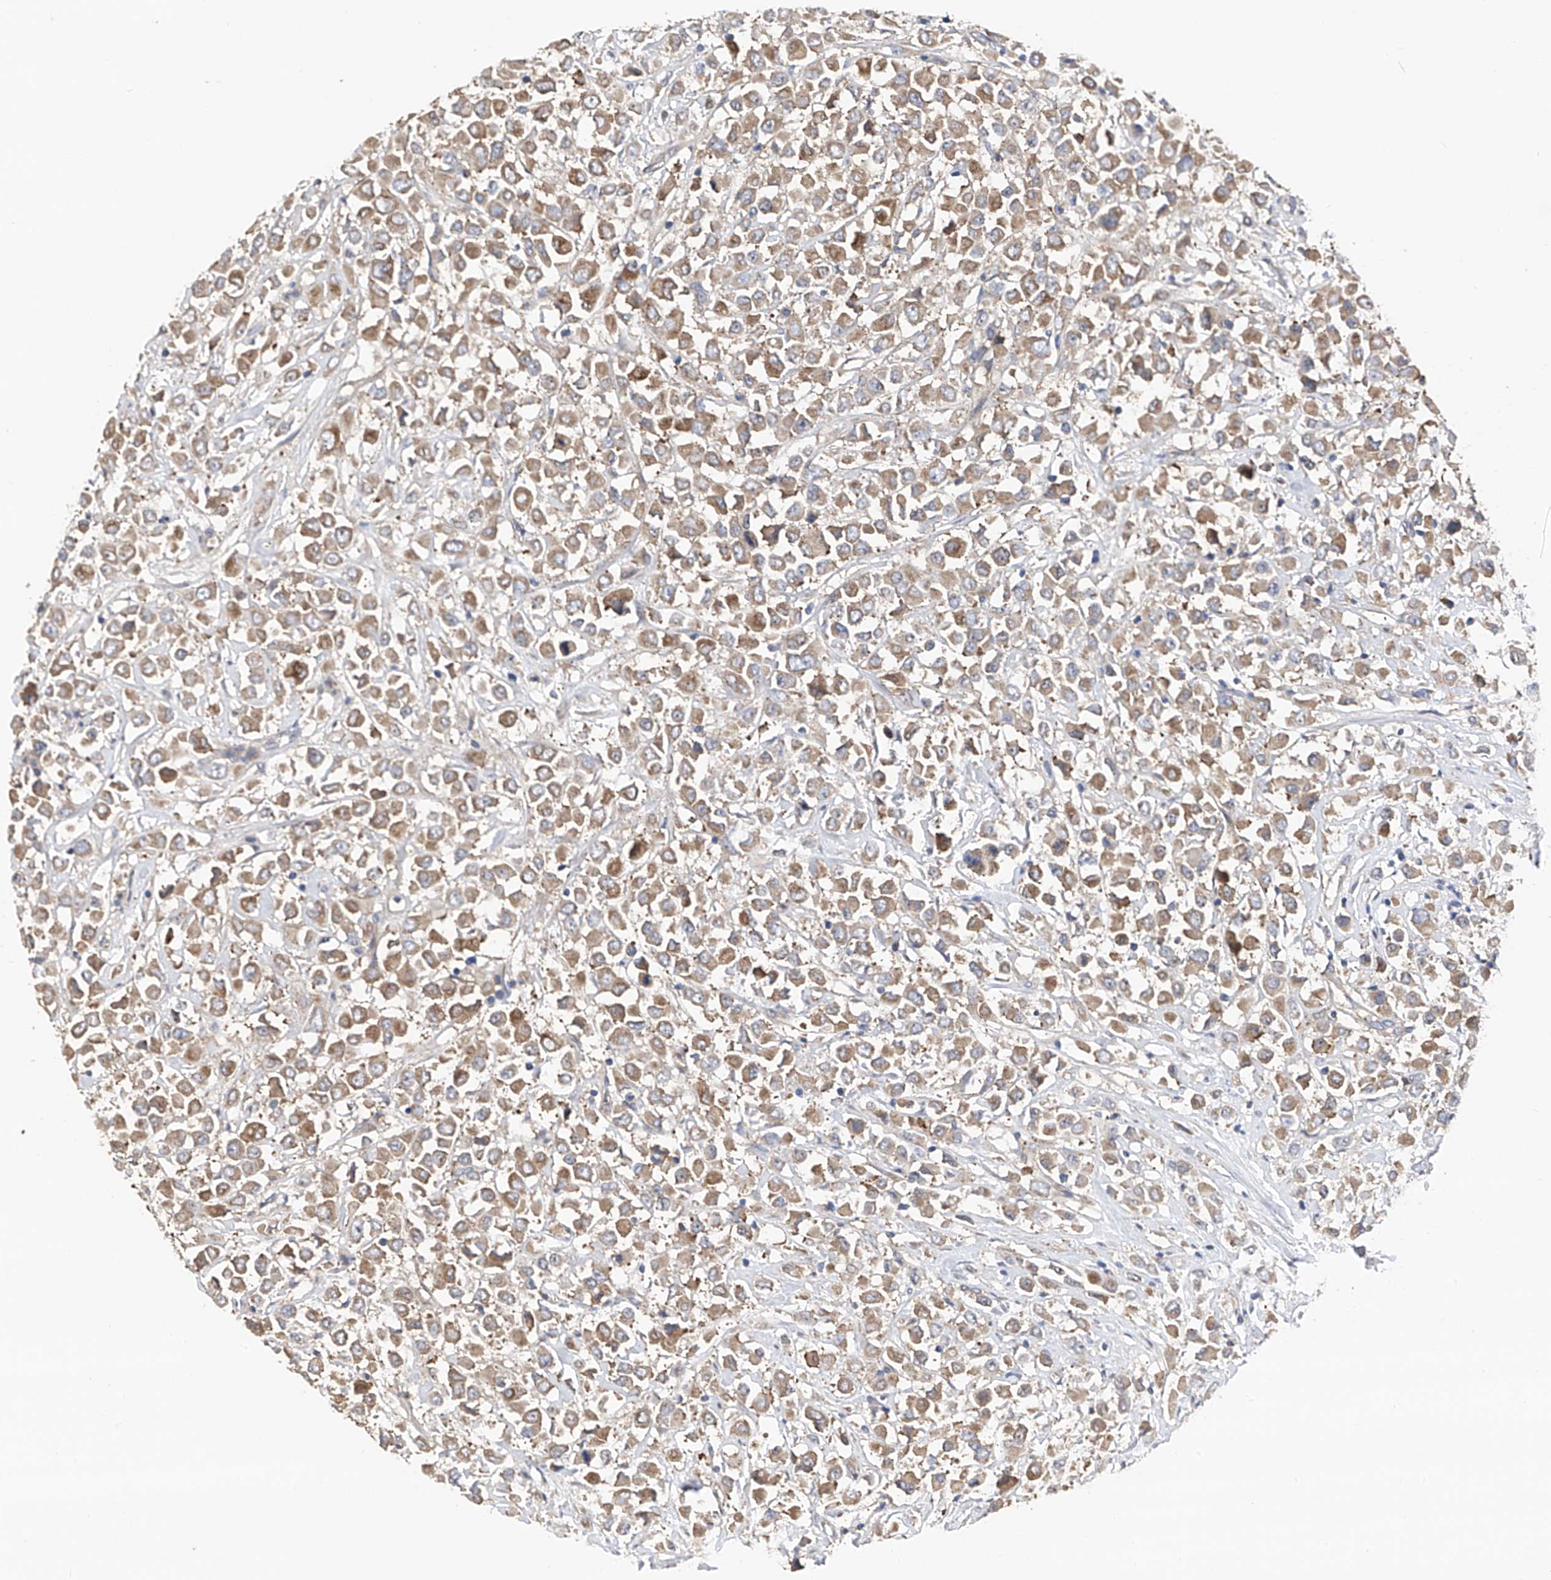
{"staining": {"intensity": "moderate", "quantity": ">75%", "location": "cytoplasmic/membranous"}, "tissue": "breast cancer", "cell_type": "Tumor cells", "image_type": "cancer", "snomed": [{"axis": "morphology", "description": "Duct carcinoma"}, {"axis": "topography", "description": "Breast"}], "caption": "Breast intraductal carcinoma stained with DAB (3,3'-diaminobenzidine) immunohistochemistry (IHC) reveals medium levels of moderate cytoplasmic/membranous positivity in about >75% of tumor cells.", "gene": "PTK2", "patient": {"sex": "female", "age": 61}}